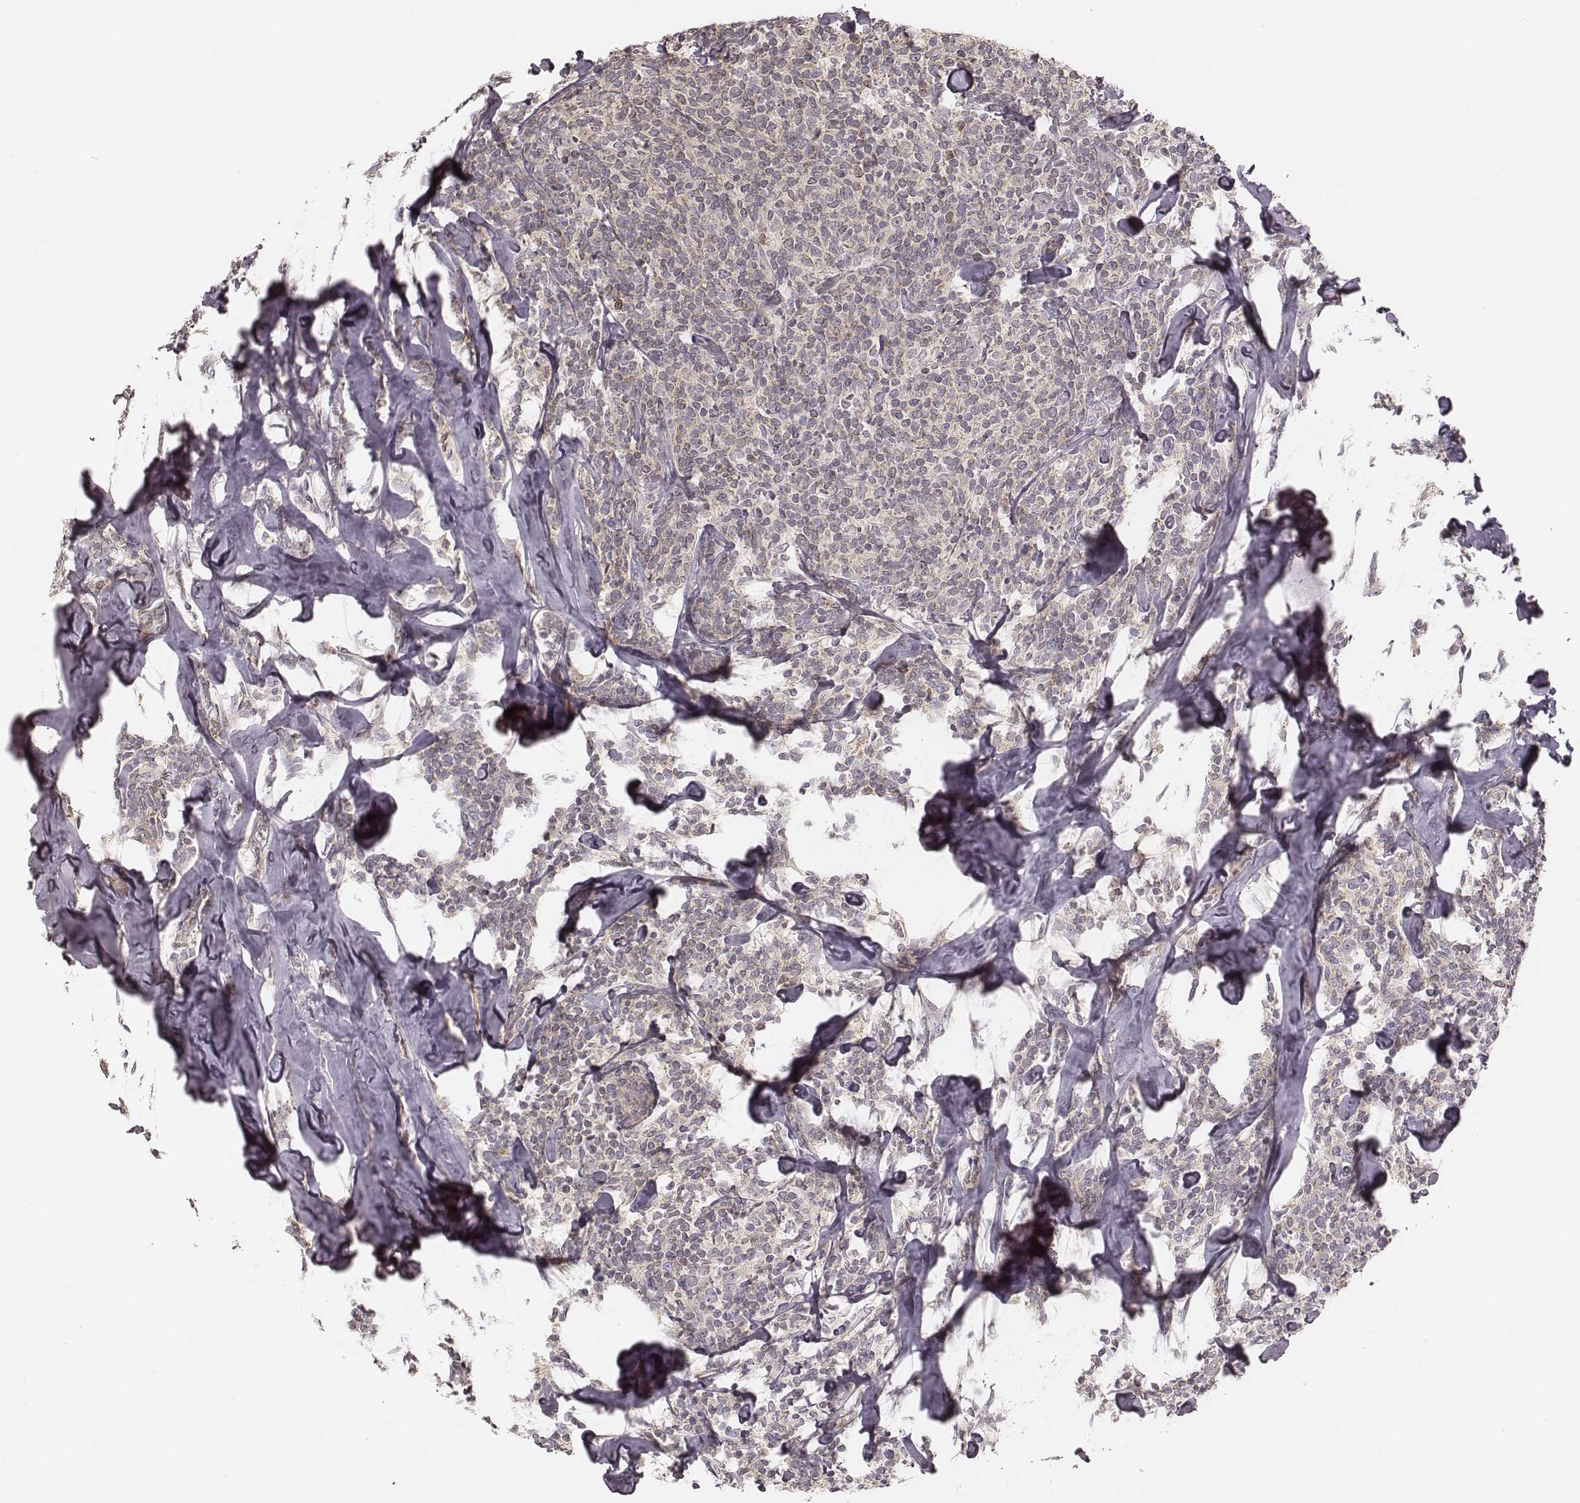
{"staining": {"intensity": "weak", "quantity": ">75%", "location": "cytoplasmic/membranous"}, "tissue": "lymphoma", "cell_type": "Tumor cells", "image_type": "cancer", "snomed": [{"axis": "morphology", "description": "Malignant lymphoma, non-Hodgkin's type, Low grade"}, {"axis": "topography", "description": "Lymph node"}], "caption": "Low-grade malignant lymphoma, non-Hodgkin's type stained with immunohistochemistry (IHC) displays weak cytoplasmic/membranous expression in approximately >75% of tumor cells.", "gene": "TDRD5", "patient": {"sex": "female", "age": 56}}